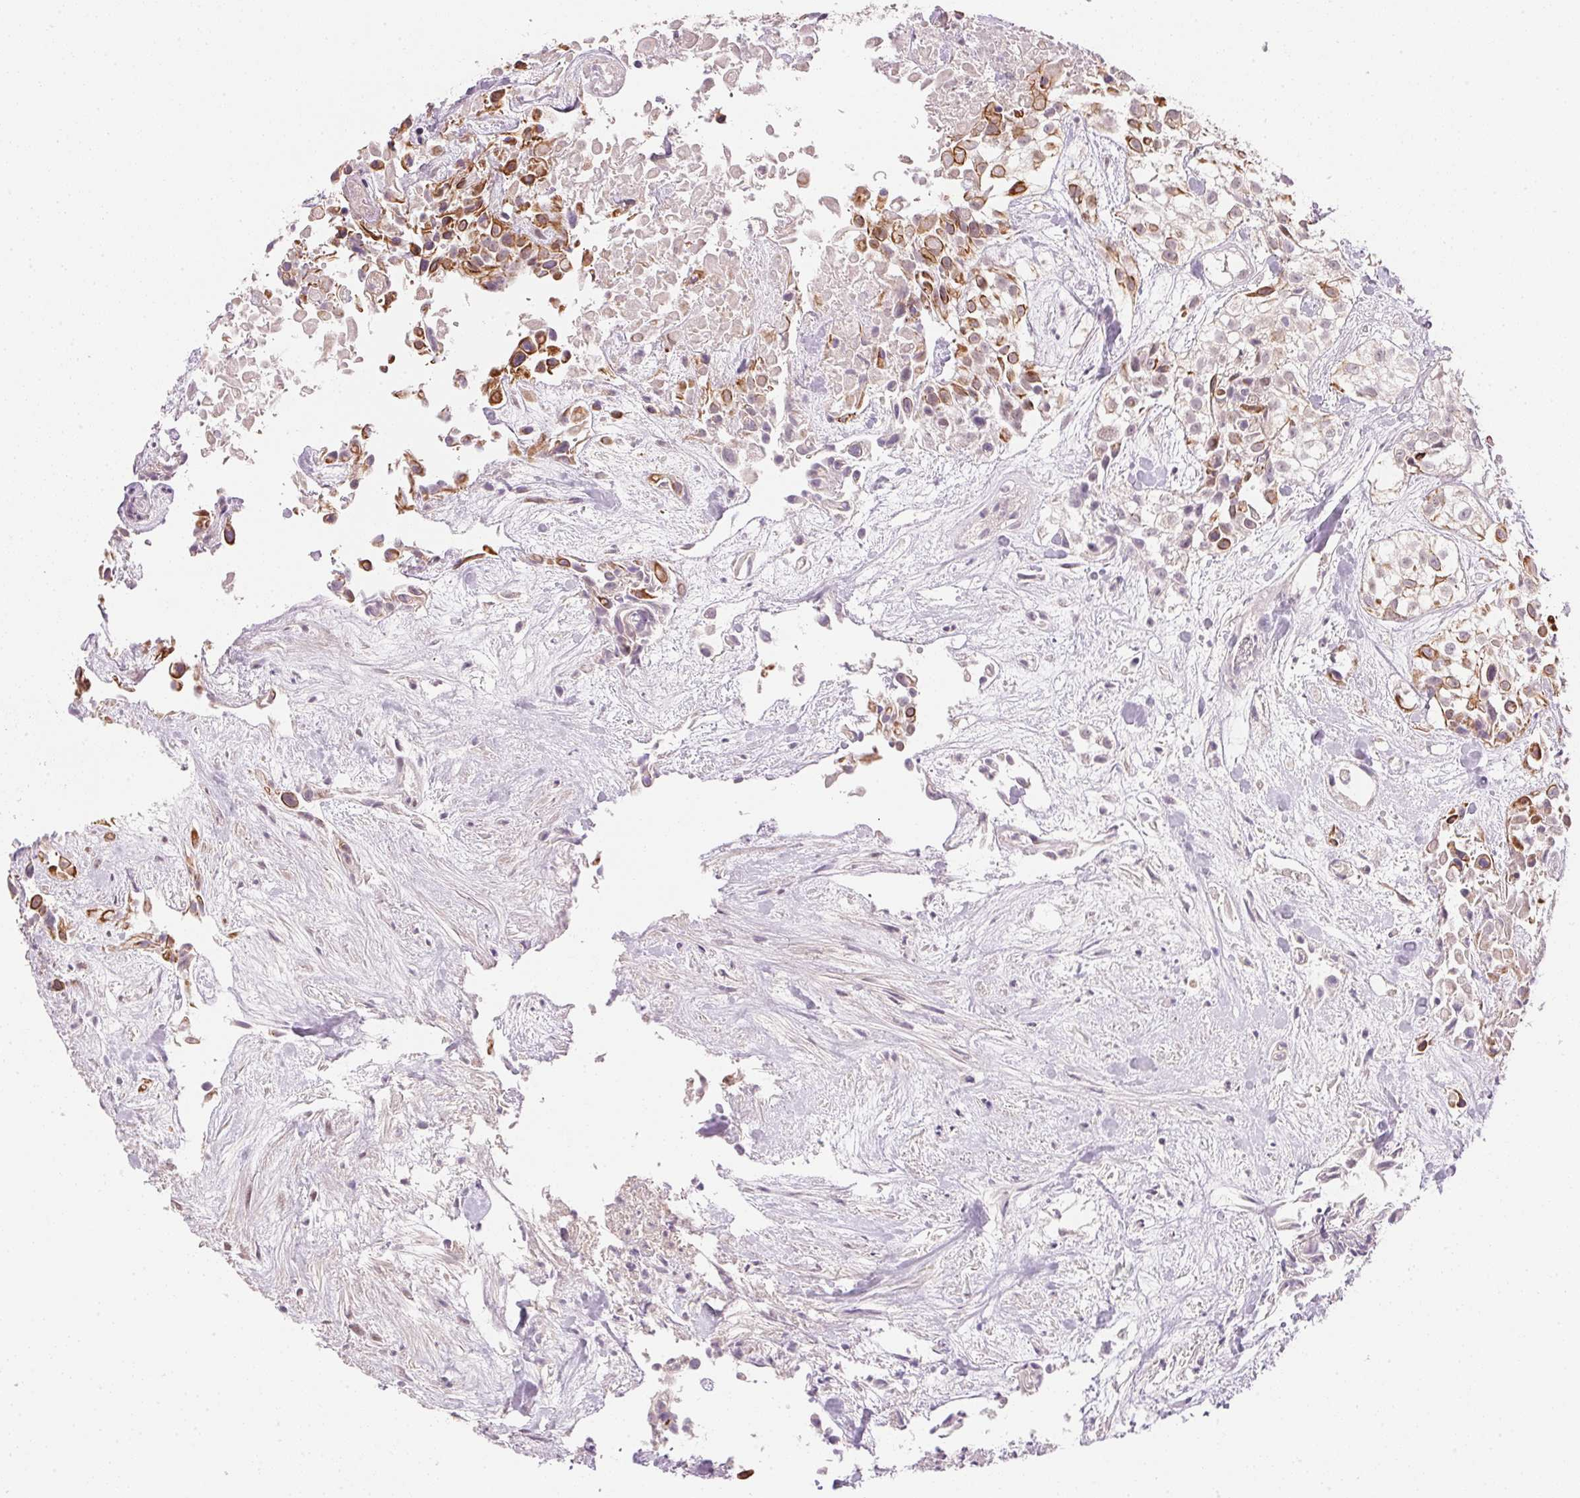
{"staining": {"intensity": "moderate", "quantity": ">75%", "location": "cytoplasmic/membranous"}, "tissue": "urothelial cancer", "cell_type": "Tumor cells", "image_type": "cancer", "snomed": [{"axis": "morphology", "description": "Urothelial carcinoma, High grade"}, {"axis": "topography", "description": "Urinary bladder"}], "caption": "High-grade urothelial carcinoma stained with a protein marker shows moderate staining in tumor cells.", "gene": "FNDC4", "patient": {"sex": "male", "age": 56}}